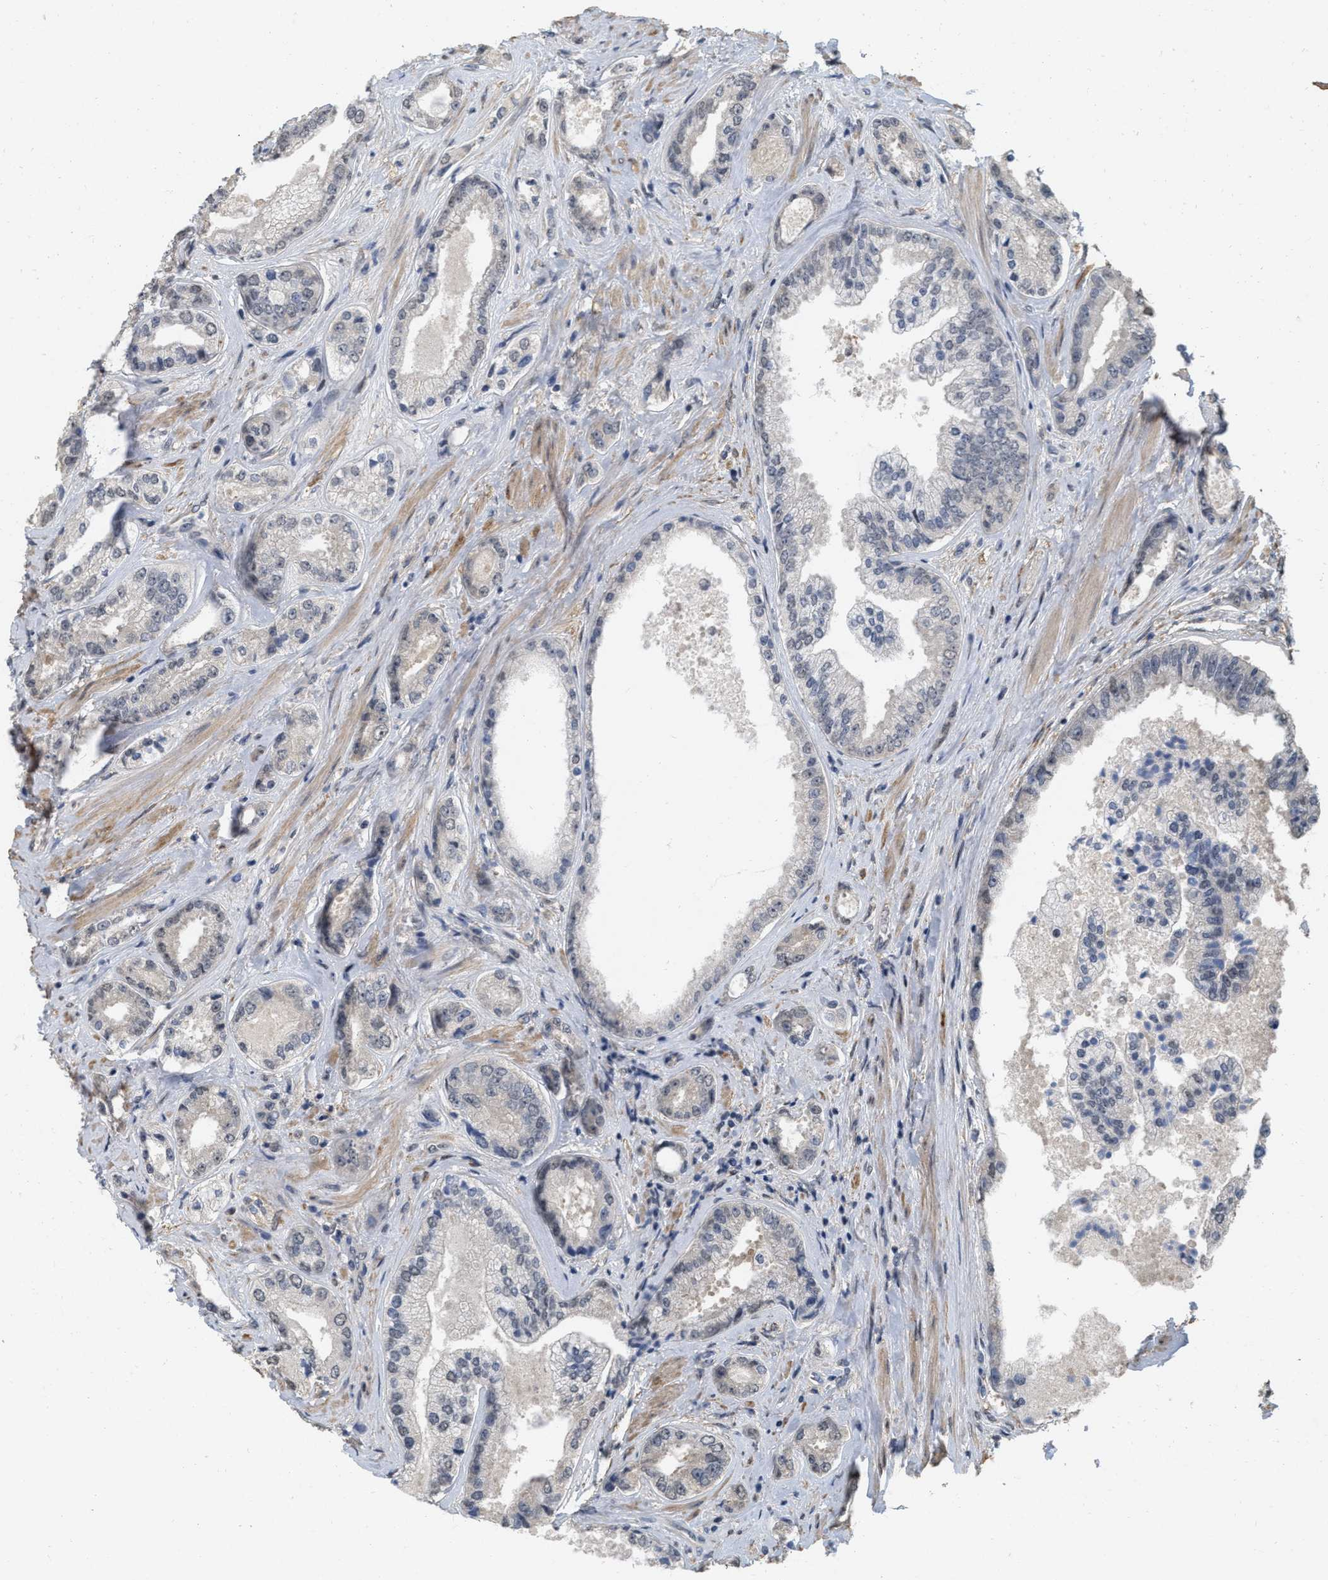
{"staining": {"intensity": "negative", "quantity": "none", "location": "none"}, "tissue": "prostate cancer", "cell_type": "Tumor cells", "image_type": "cancer", "snomed": [{"axis": "morphology", "description": "Adenocarcinoma, High grade"}, {"axis": "topography", "description": "Prostate"}], "caption": "Tumor cells are negative for protein expression in human high-grade adenocarcinoma (prostate).", "gene": "RUVBL1", "patient": {"sex": "male", "age": 61}}